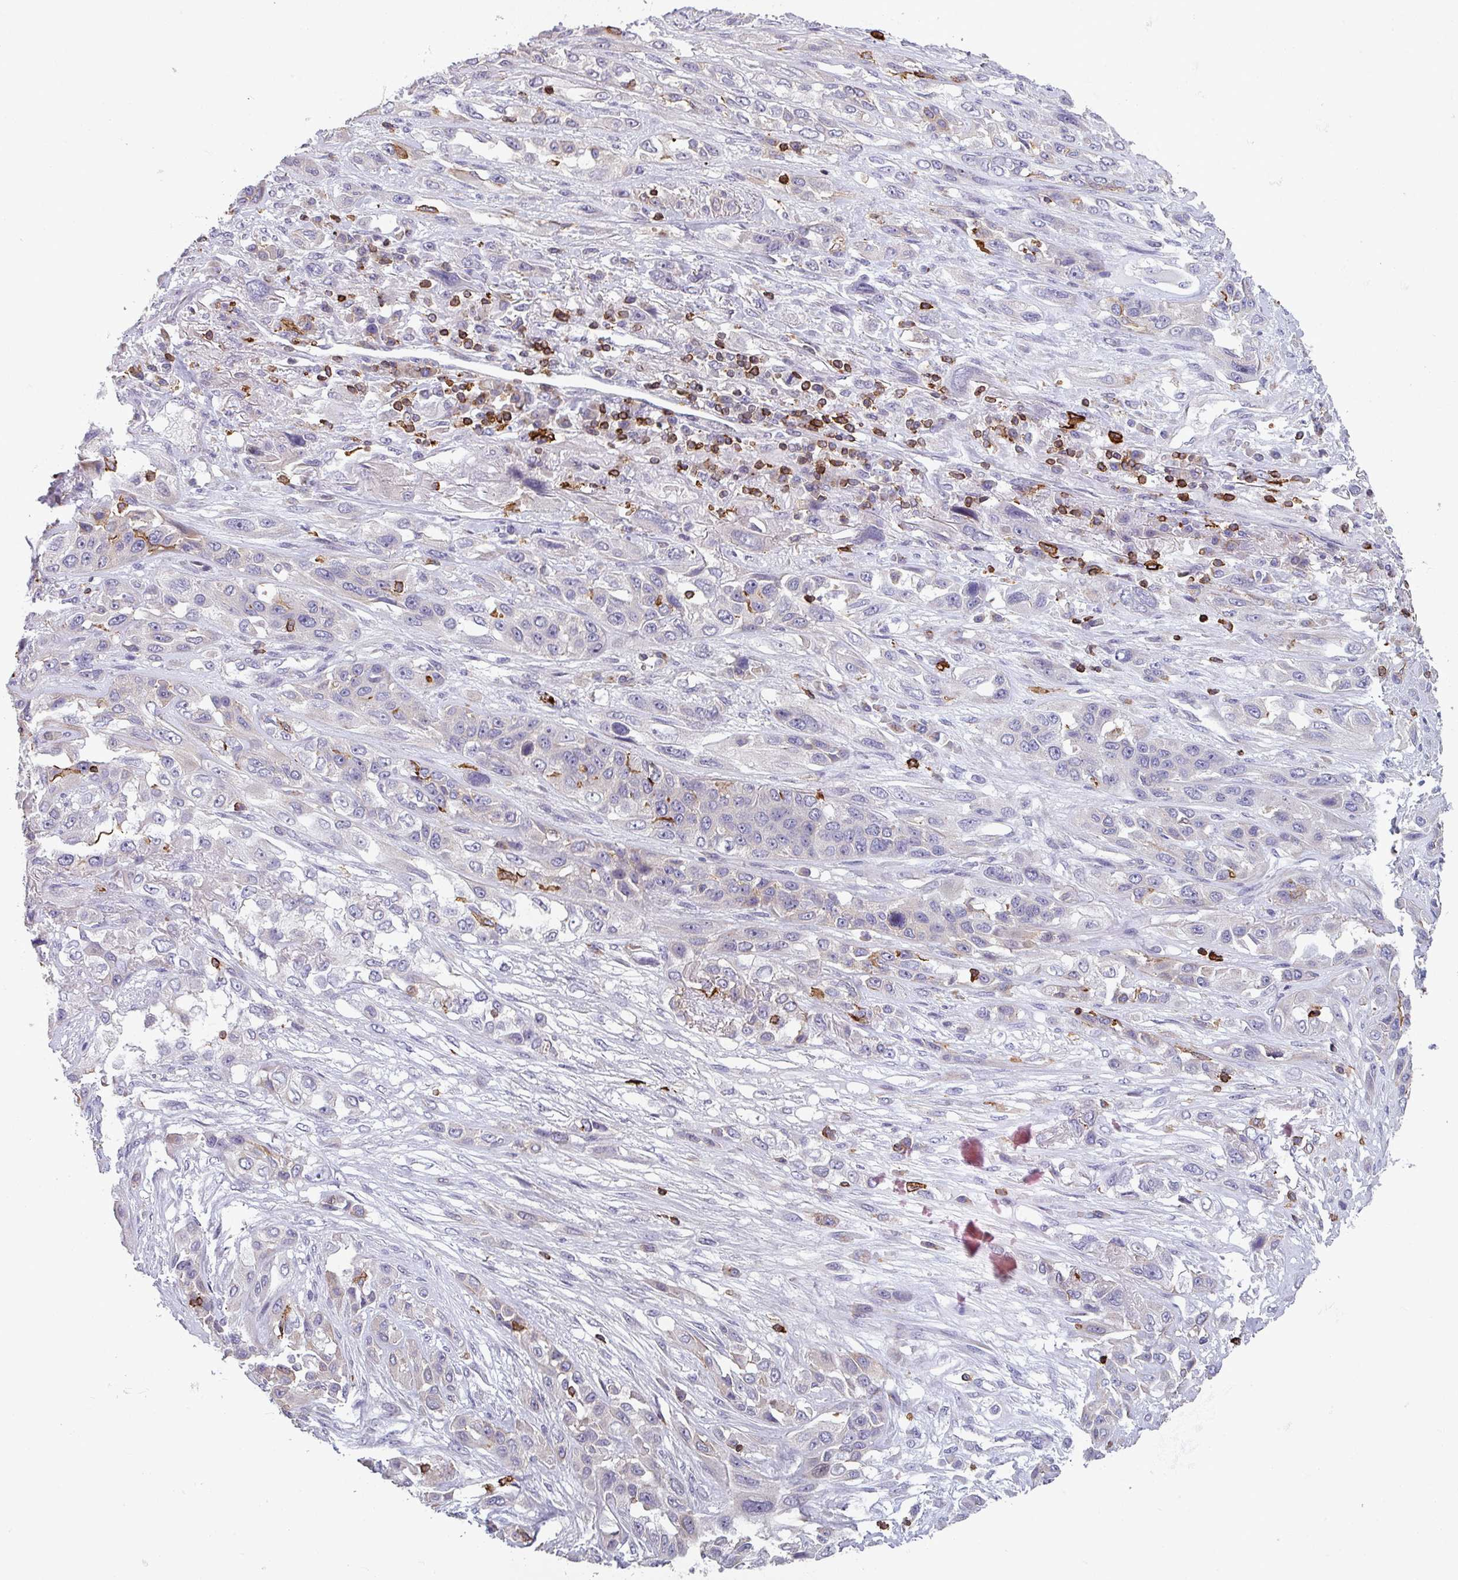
{"staining": {"intensity": "negative", "quantity": "none", "location": "none"}, "tissue": "lung cancer", "cell_type": "Tumor cells", "image_type": "cancer", "snomed": [{"axis": "morphology", "description": "Squamous cell carcinoma, NOS"}, {"axis": "topography", "description": "Lung"}], "caption": "This photomicrograph is of lung cancer stained with immunohistochemistry to label a protein in brown with the nuclei are counter-stained blue. There is no expression in tumor cells.", "gene": "NEDD9", "patient": {"sex": "female", "age": 70}}